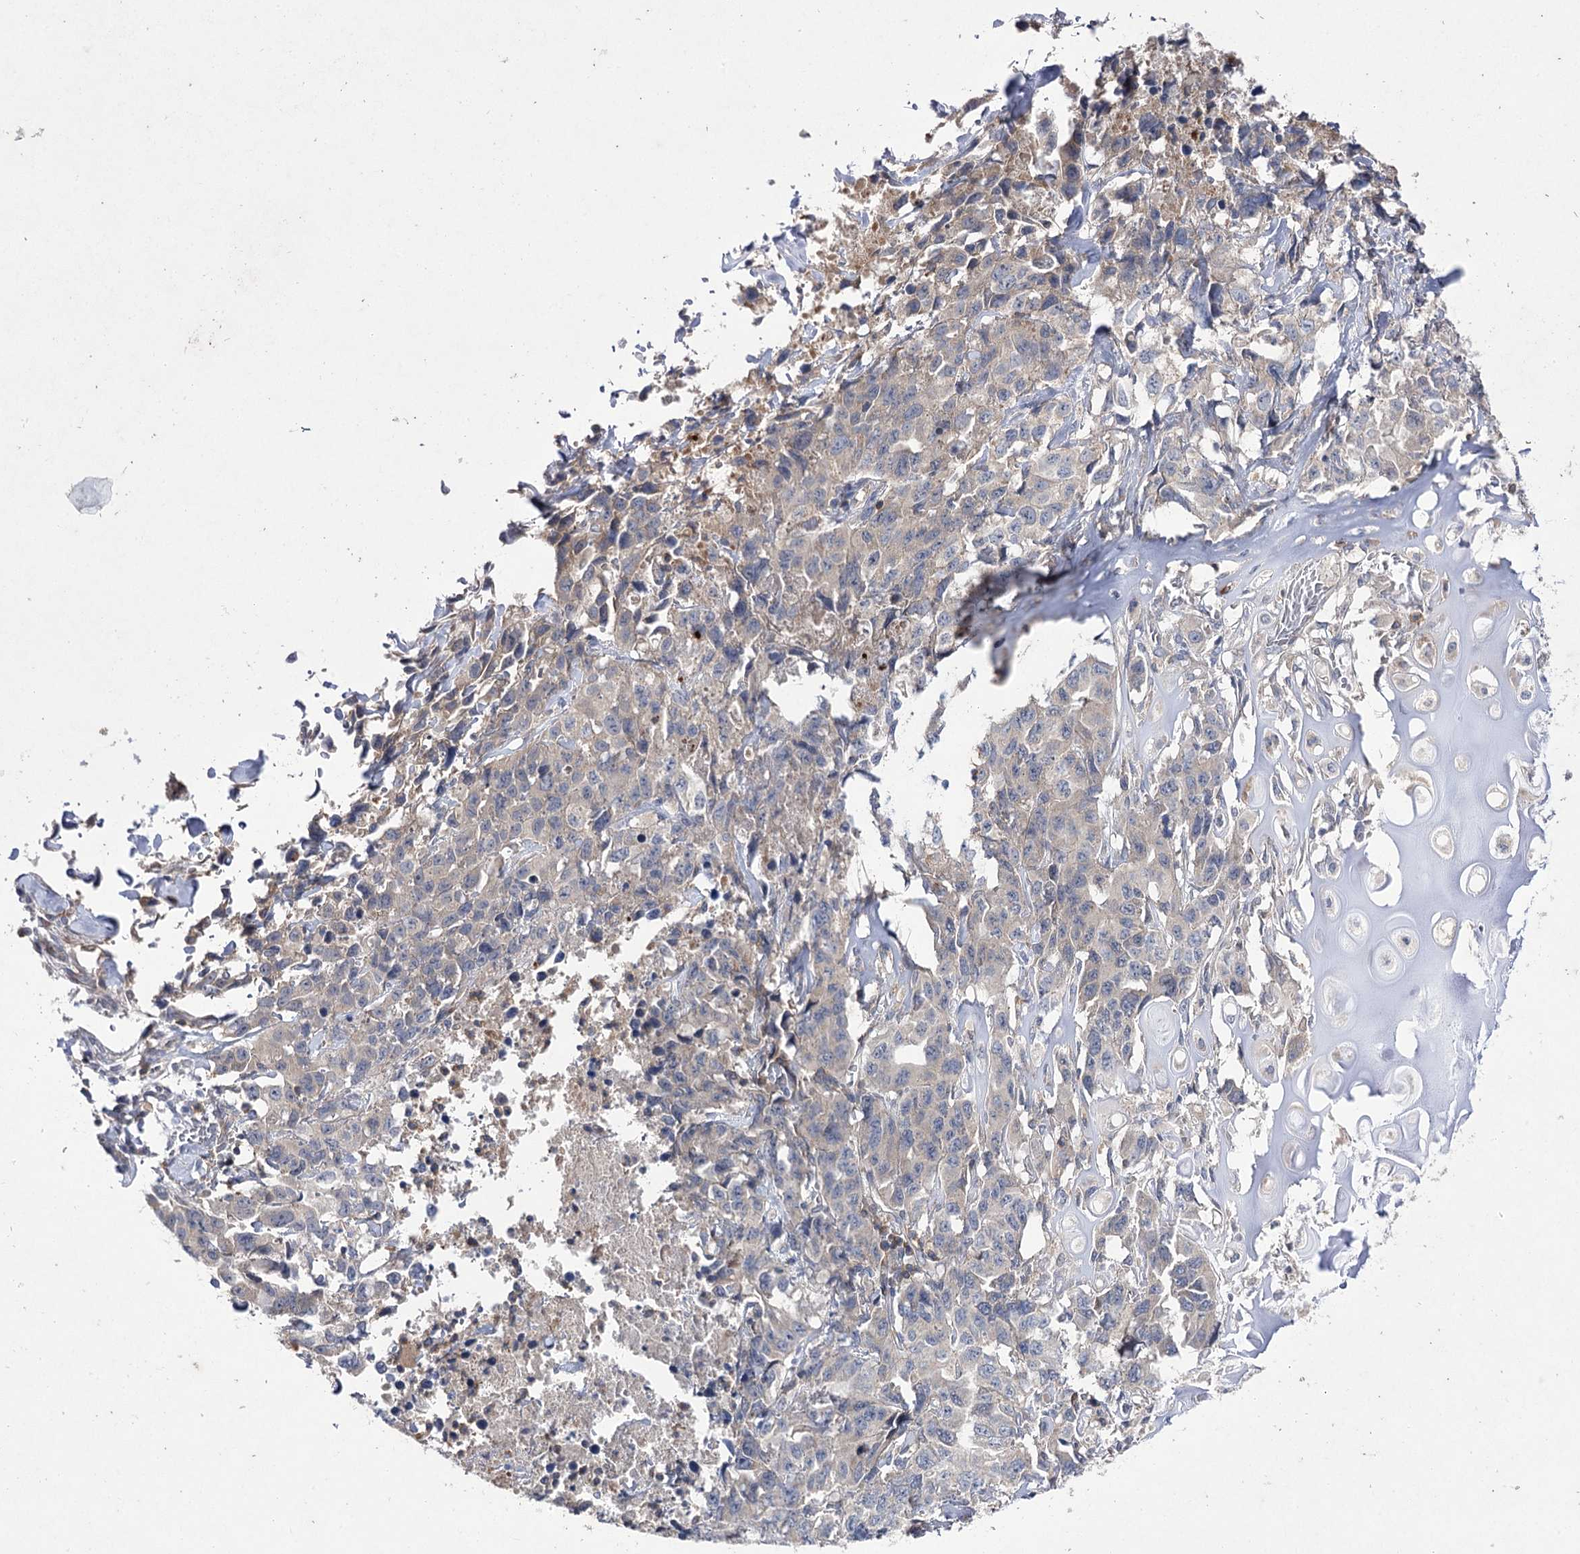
{"staining": {"intensity": "weak", "quantity": "<25%", "location": "cytoplasmic/membranous"}, "tissue": "lung cancer", "cell_type": "Tumor cells", "image_type": "cancer", "snomed": [{"axis": "morphology", "description": "Adenocarcinoma, NOS"}, {"axis": "topography", "description": "Lung"}], "caption": "Immunohistochemistry histopathology image of human lung cancer (adenocarcinoma) stained for a protein (brown), which demonstrates no staining in tumor cells.", "gene": "BCR", "patient": {"sex": "female", "age": 51}}